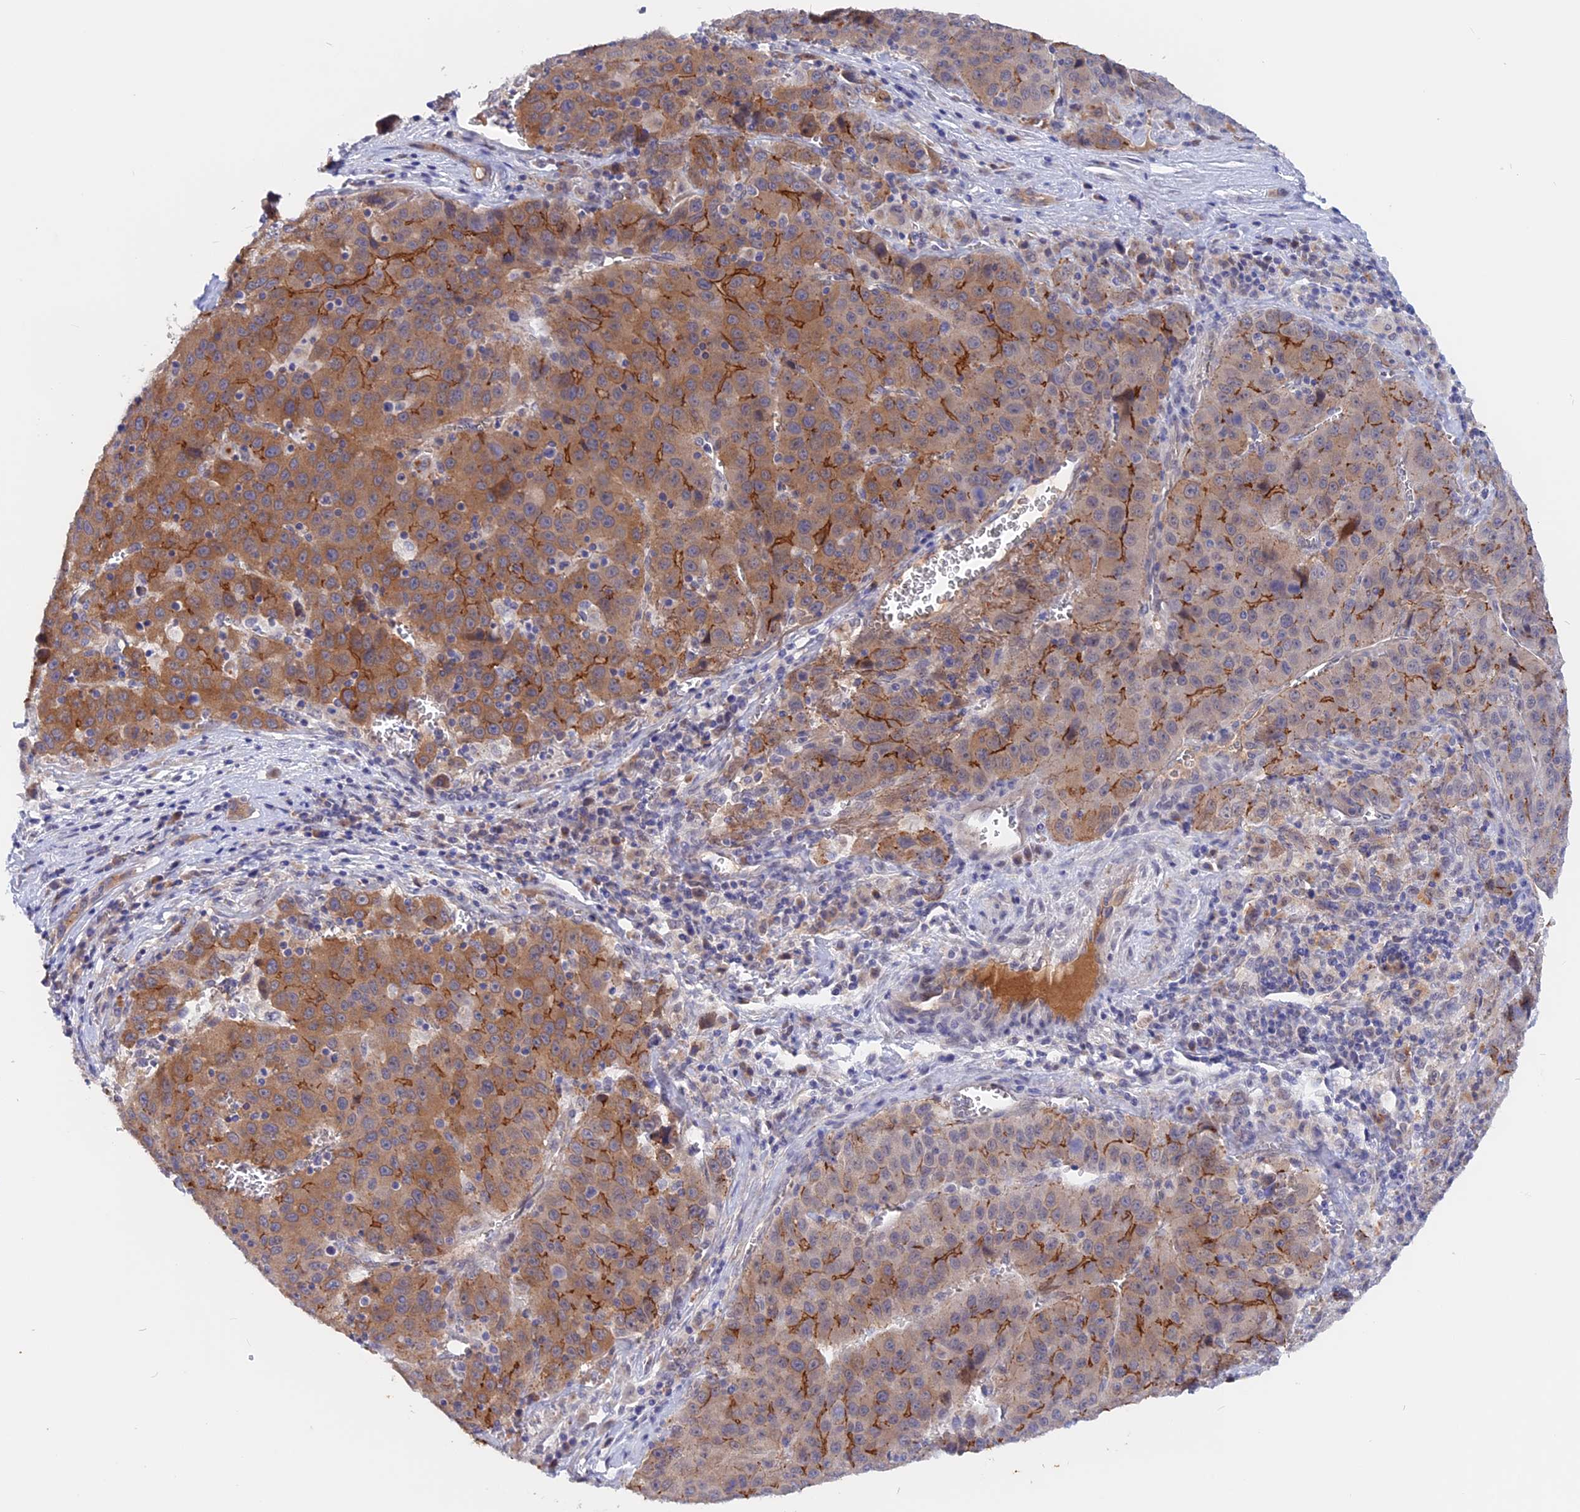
{"staining": {"intensity": "moderate", "quantity": "25%-75%", "location": "cytoplasmic/membranous"}, "tissue": "liver cancer", "cell_type": "Tumor cells", "image_type": "cancer", "snomed": [{"axis": "morphology", "description": "Carcinoma, Hepatocellular, NOS"}, {"axis": "topography", "description": "Liver"}], "caption": "A histopathology image showing moderate cytoplasmic/membranous staining in about 25%-75% of tumor cells in hepatocellular carcinoma (liver), as visualized by brown immunohistochemical staining.", "gene": "GK5", "patient": {"sex": "female", "age": 53}}